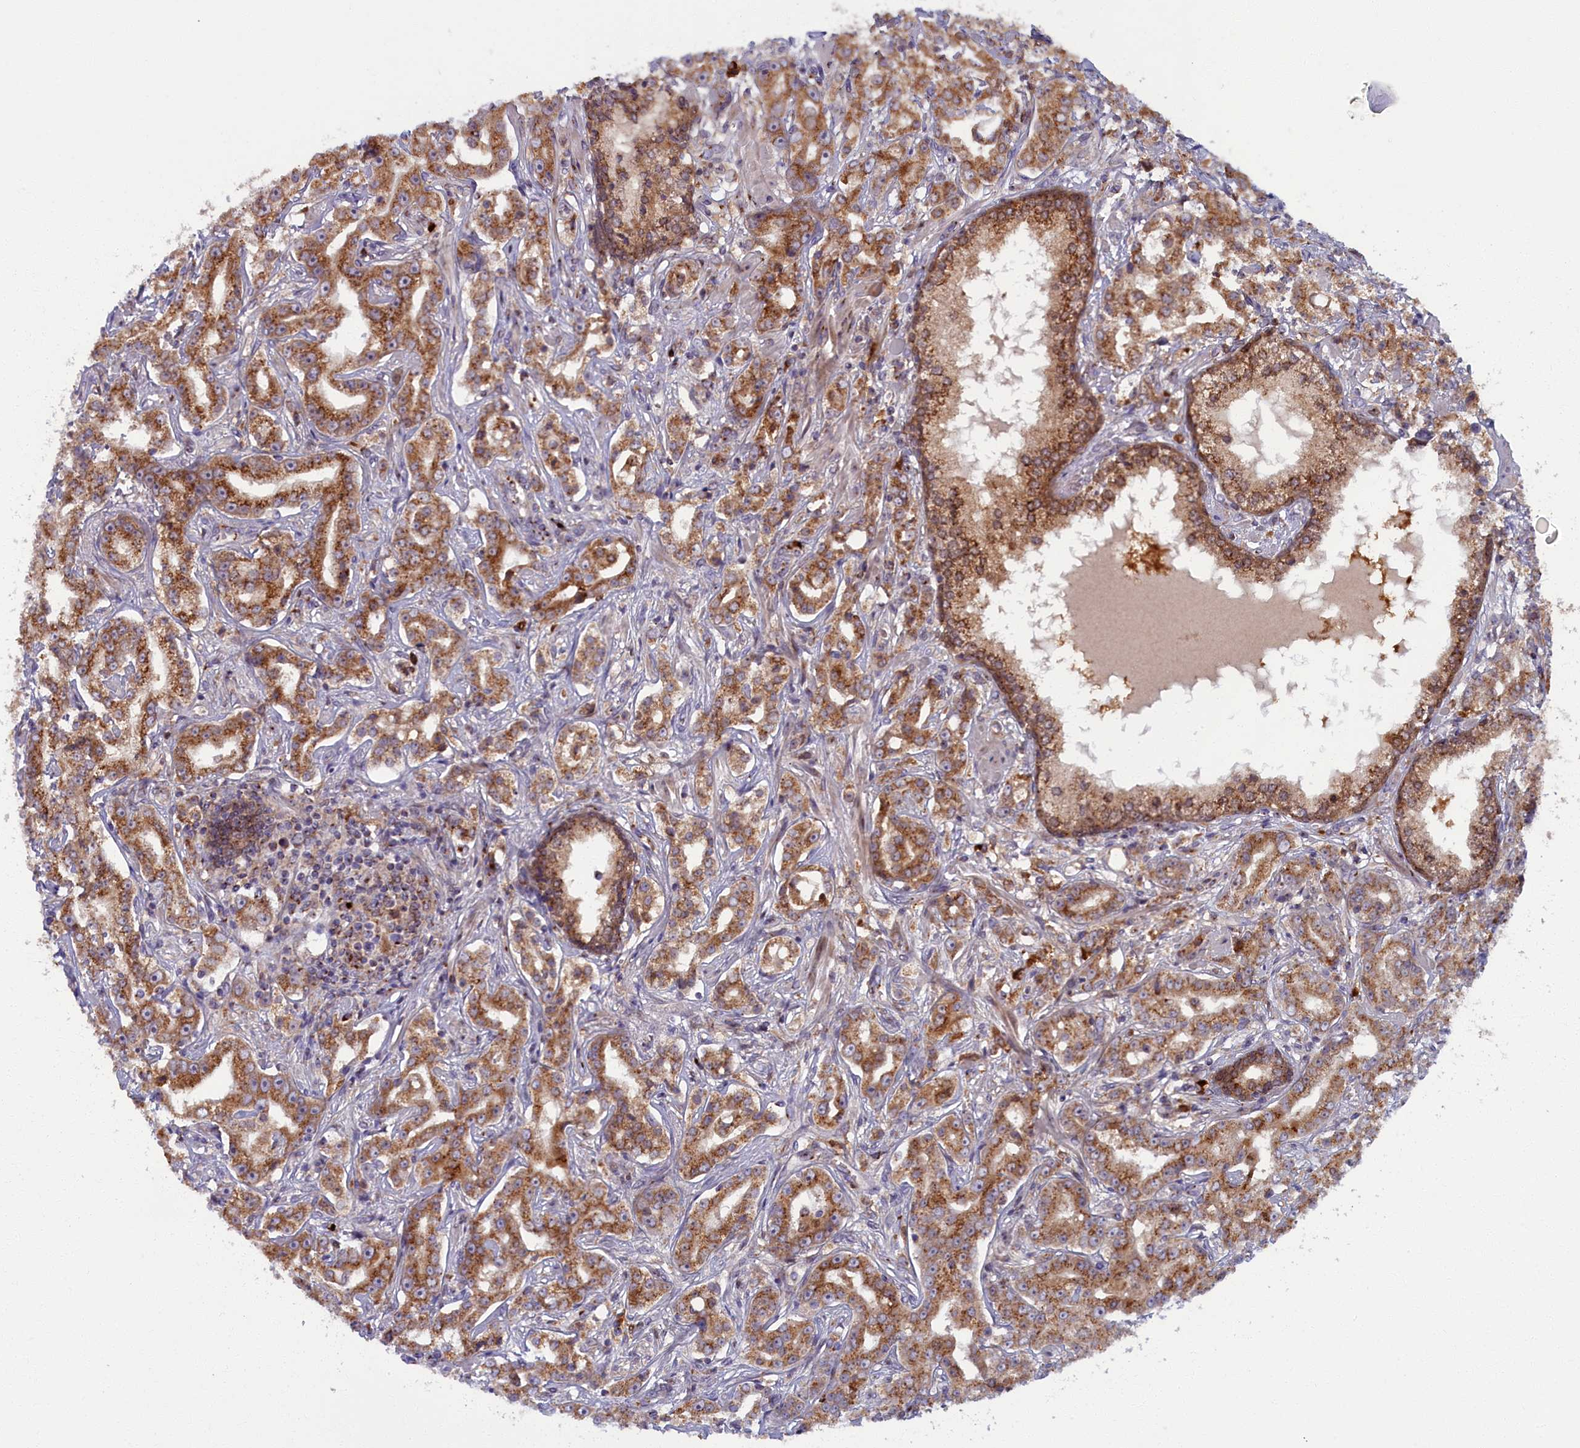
{"staining": {"intensity": "strong", "quantity": ">75%", "location": "cytoplasmic/membranous"}, "tissue": "prostate cancer", "cell_type": "Tumor cells", "image_type": "cancer", "snomed": [{"axis": "morphology", "description": "Adenocarcinoma, High grade"}, {"axis": "topography", "description": "Prostate"}], "caption": "Human prostate cancer stained with a brown dye demonstrates strong cytoplasmic/membranous positive expression in approximately >75% of tumor cells.", "gene": "BLVRB", "patient": {"sex": "male", "age": 63}}